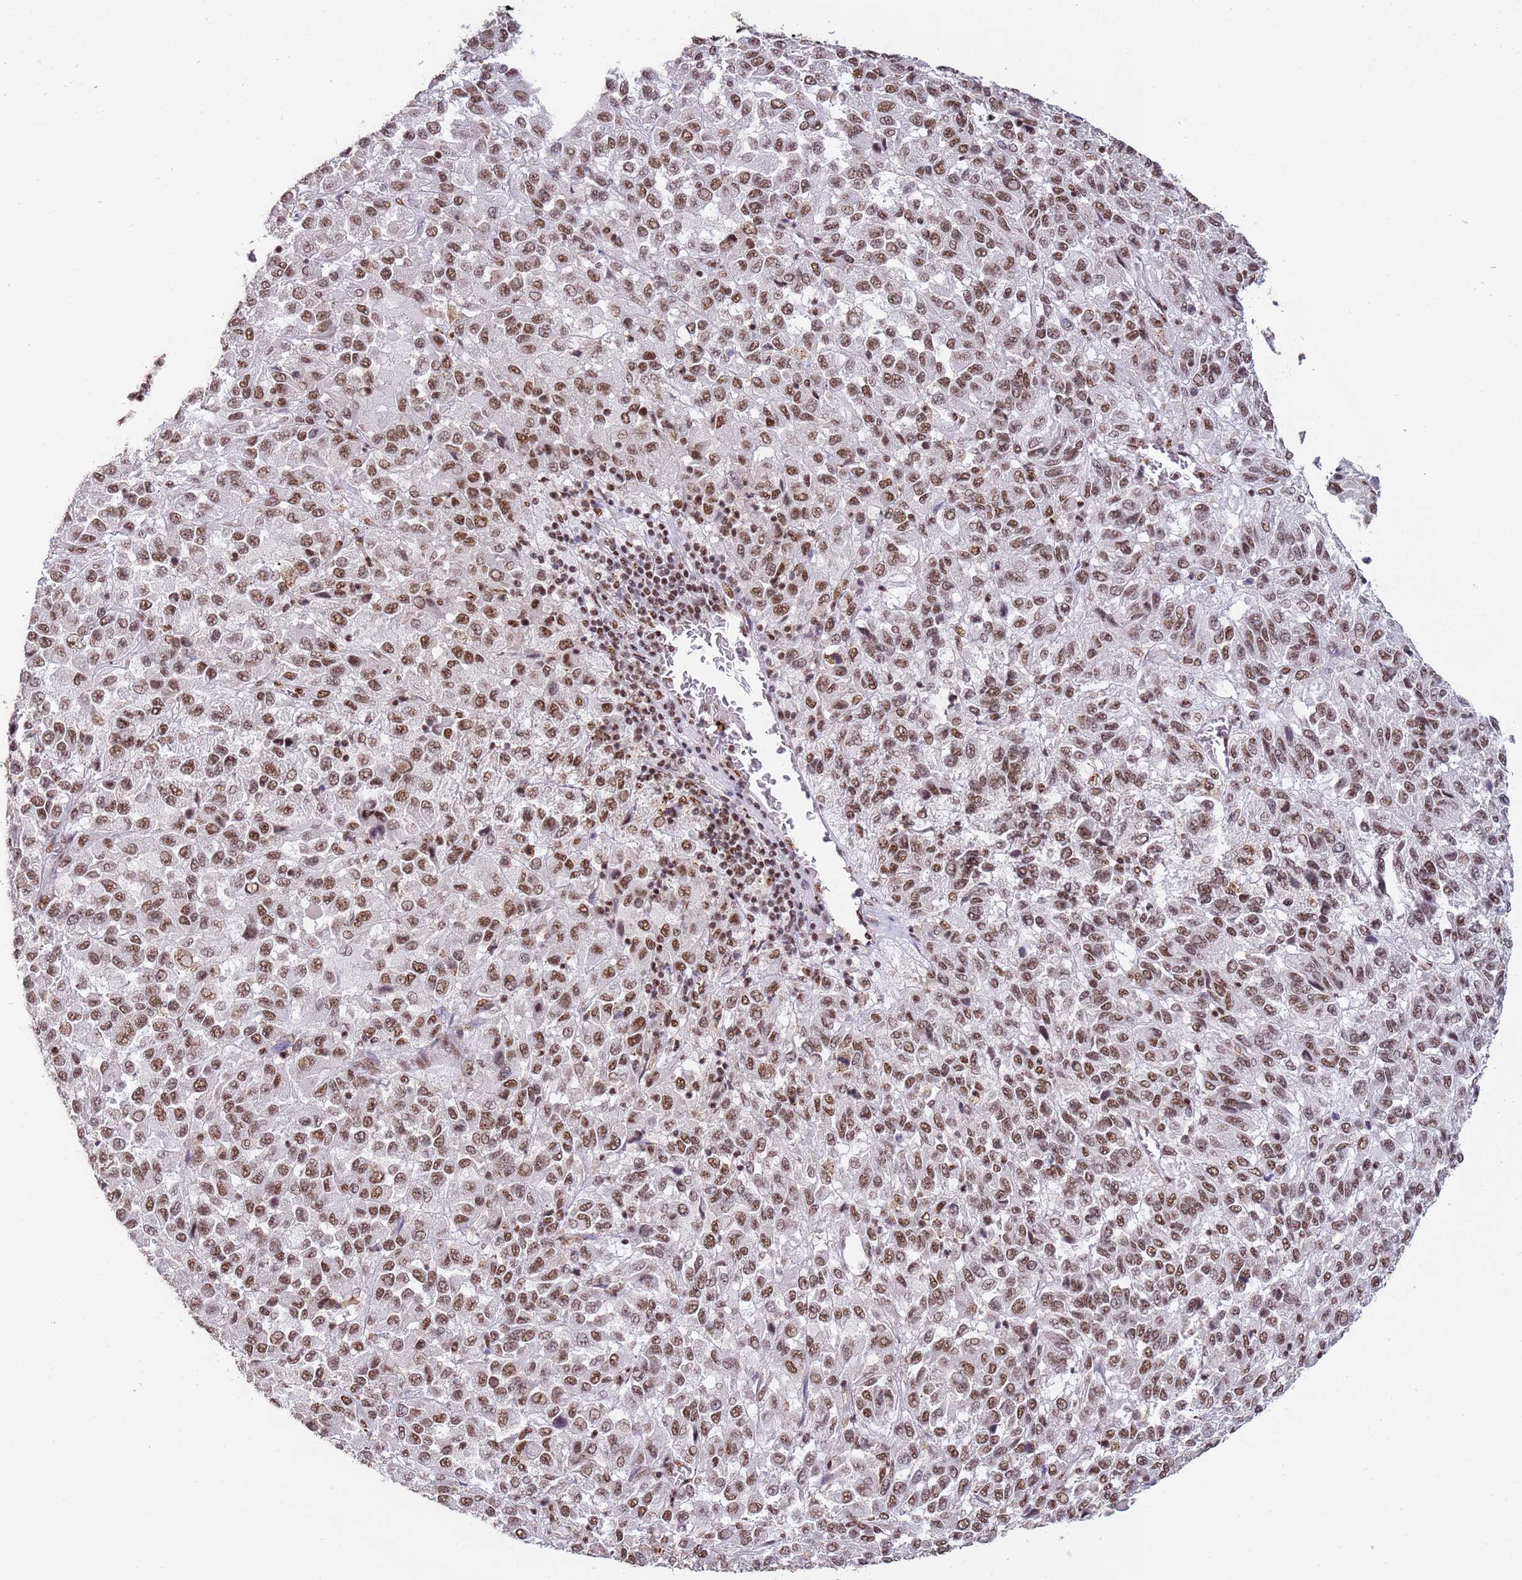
{"staining": {"intensity": "moderate", "quantity": ">75%", "location": "nuclear"}, "tissue": "melanoma", "cell_type": "Tumor cells", "image_type": "cancer", "snomed": [{"axis": "morphology", "description": "Malignant melanoma, Metastatic site"}, {"axis": "topography", "description": "Lung"}], "caption": "This micrograph demonstrates IHC staining of melanoma, with medium moderate nuclear staining in approximately >75% of tumor cells.", "gene": "ESF1", "patient": {"sex": "male", "age": 64}}